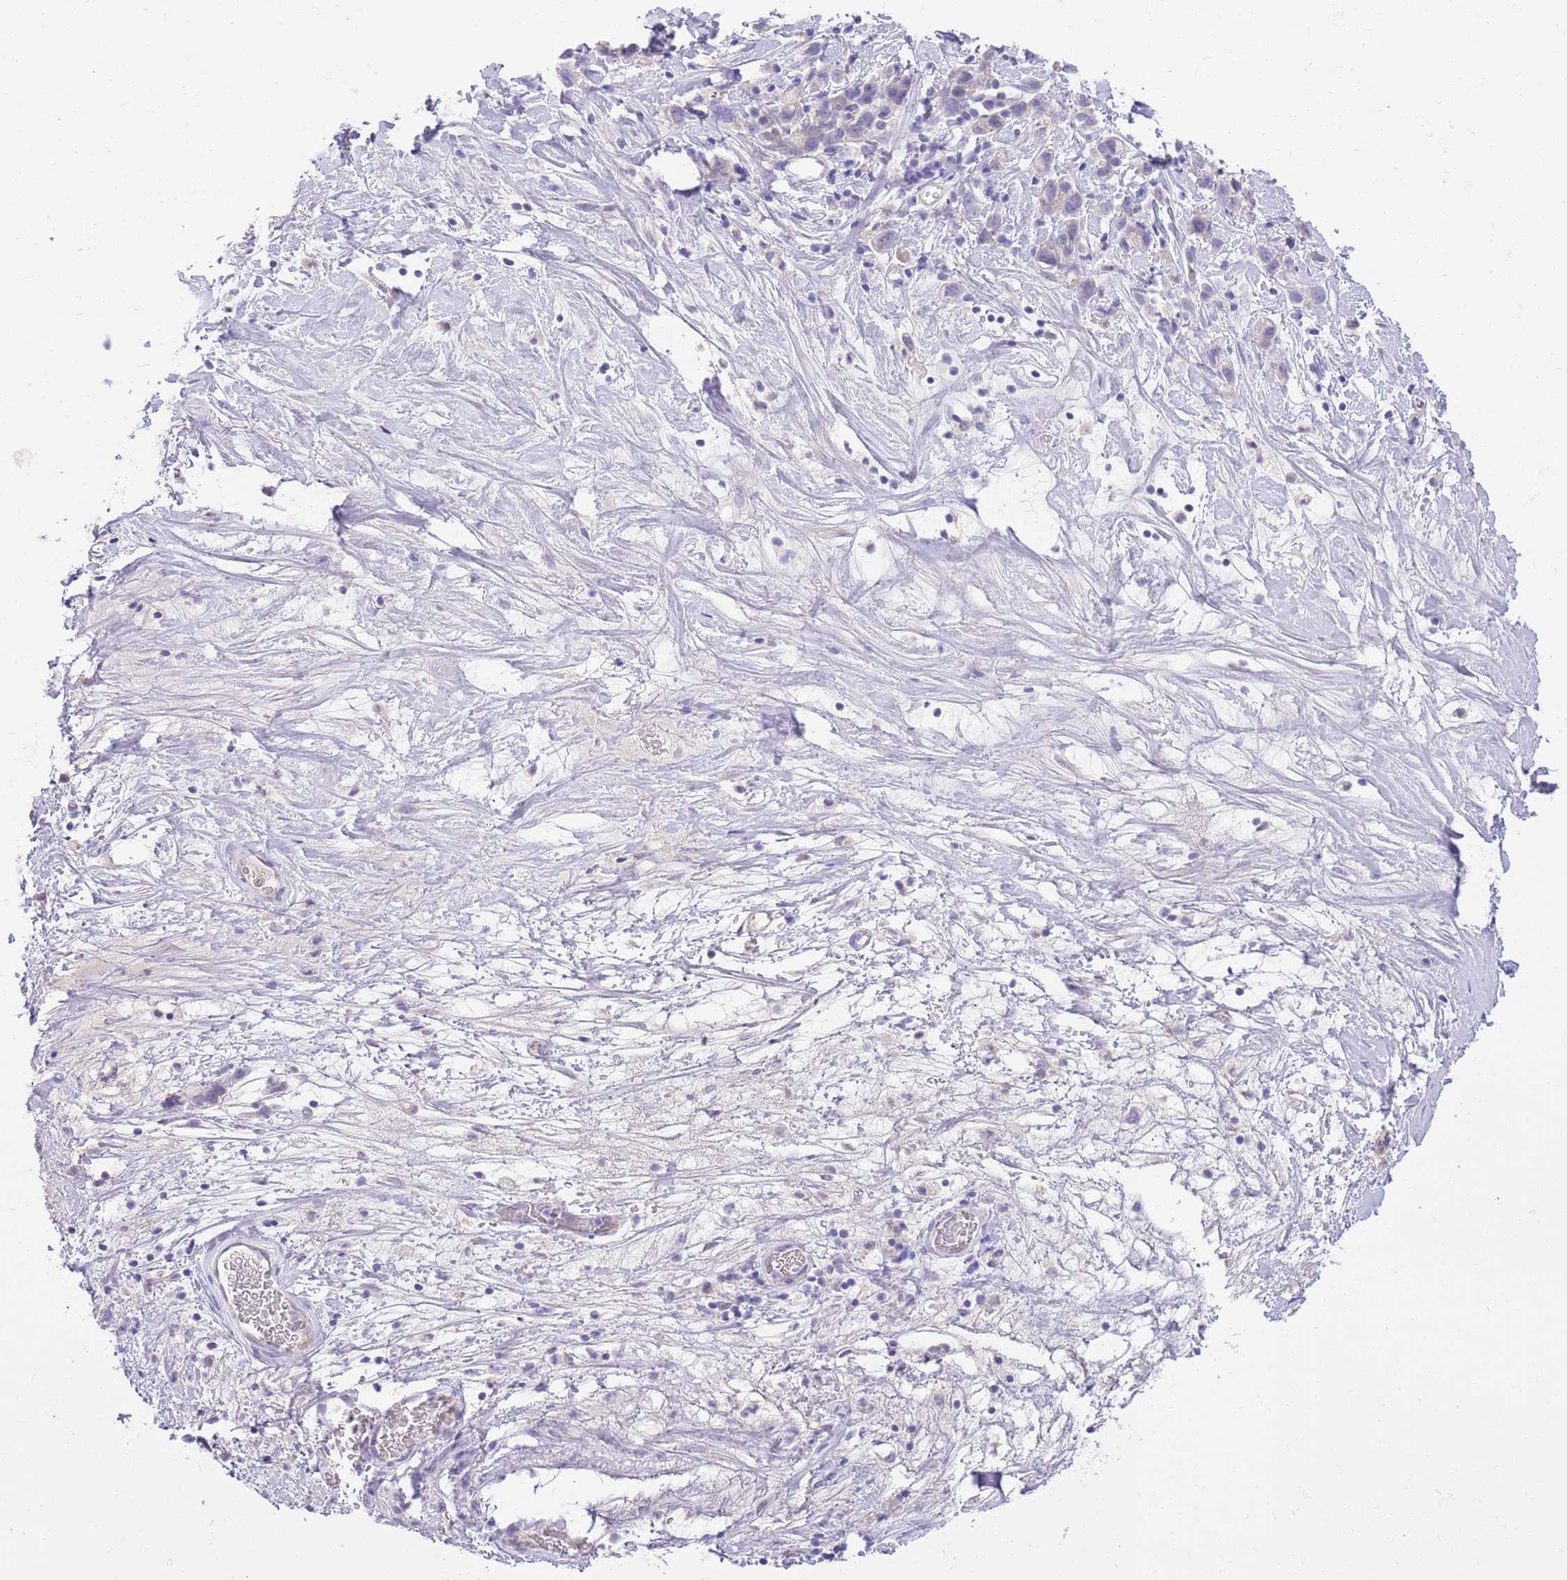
{"staining": {"intensity": "negative", "quantity": "none", "location": "none"}, "tissue": "stomach cancer", "cell_type": "Tumor cells", "image_type": "cancer", "snomed": [{"axis": "morphology", "description": "Adenocarcinoma, NOS"}, {"axis": "topography", "description": "Stomach"}], "caption": "Histopathology image shows no significant protein positivity in tumor cells of adenocarcinoma (stomach).", "gene": "SFTPA1", "patient": {"sex": "female", "age": 65}}